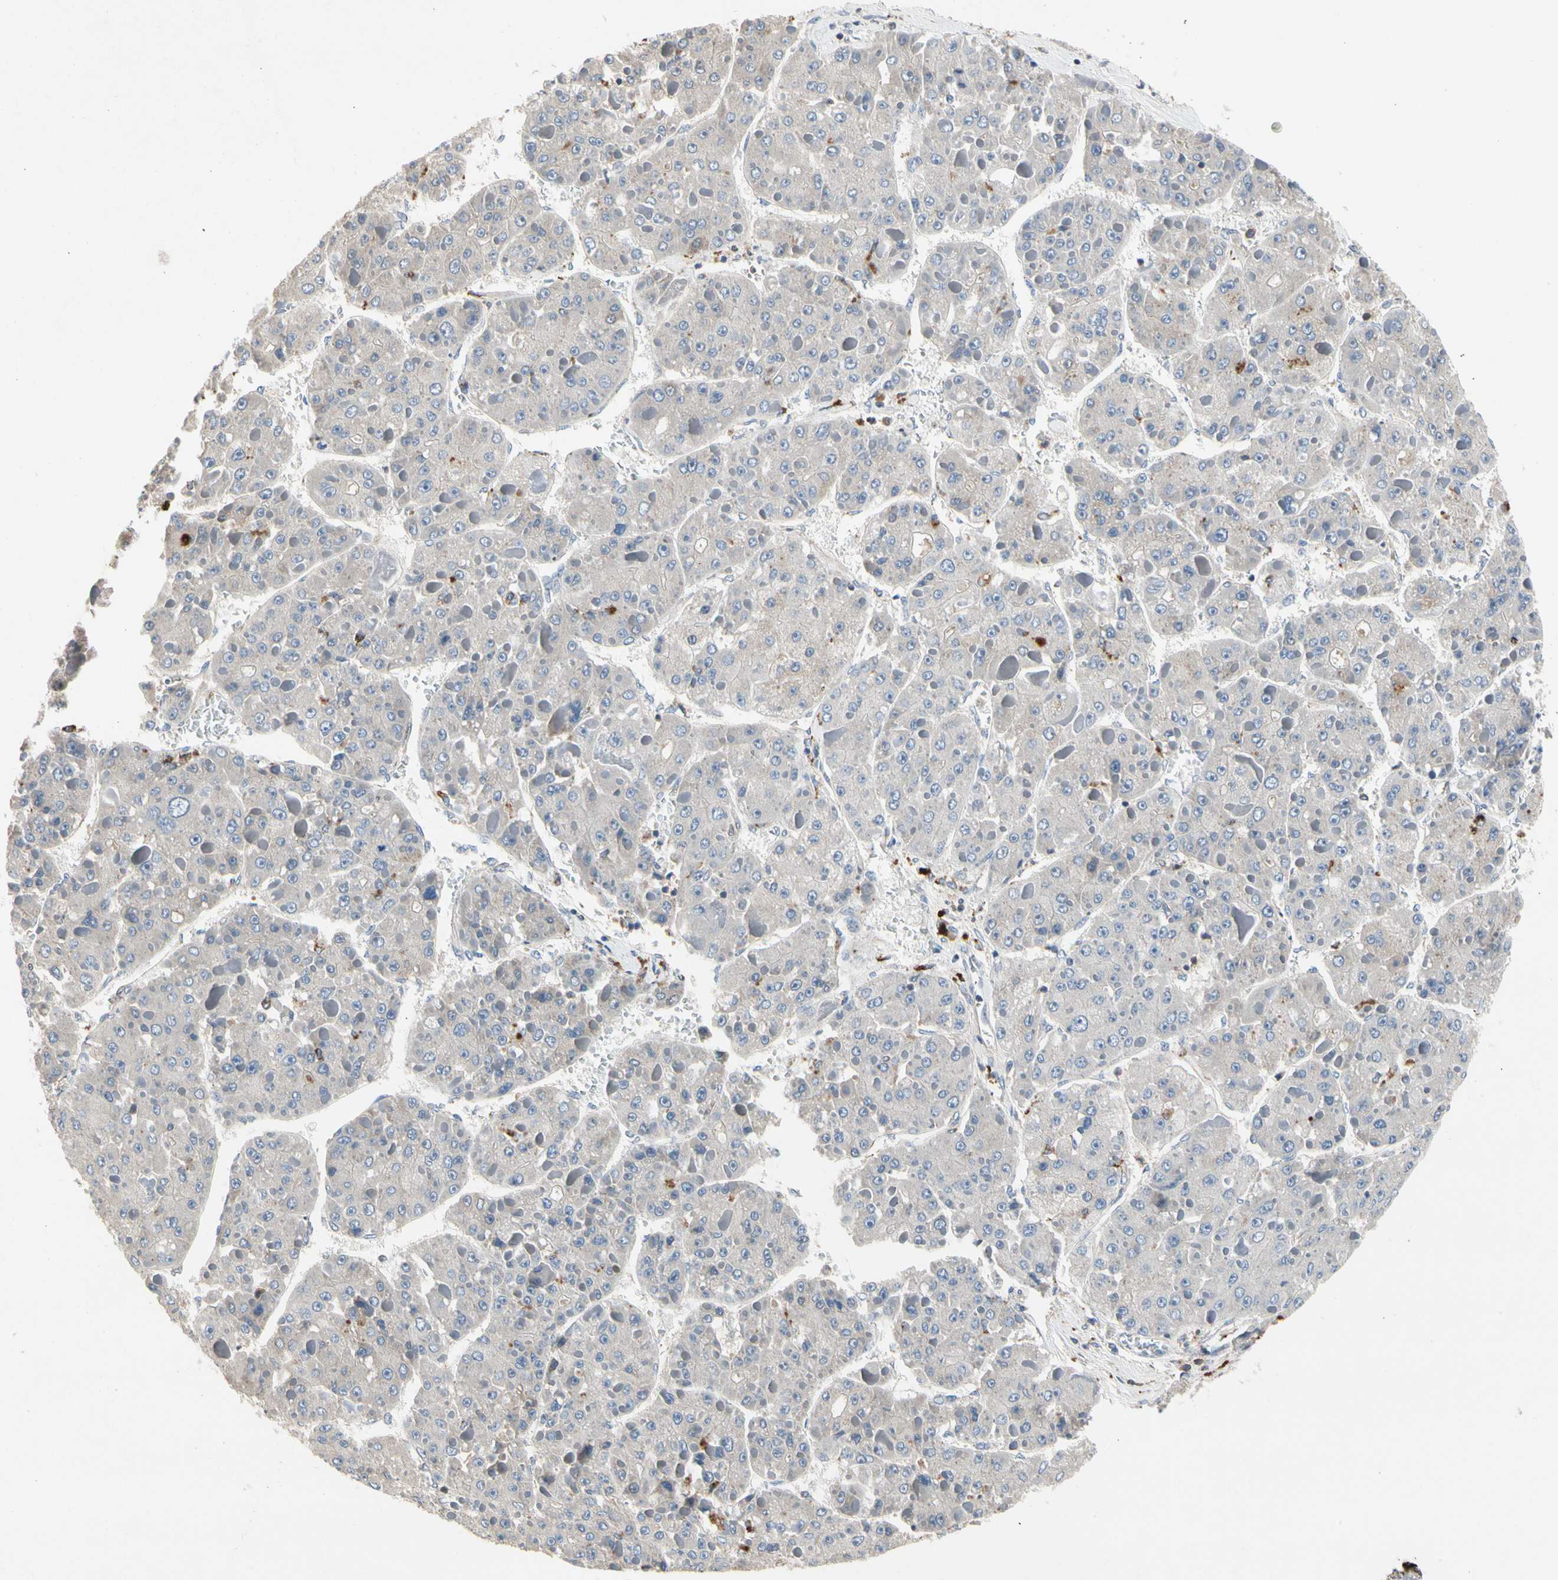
{"staining": {"intensity": "negative", "quantity": "none", "location": "none"}, "tissue": "liver cancer", "cell_type": "Tumor cells", "image_type": "cancer", "snomed": [{"axis": "morphology", "description": "Carcinoma, Hepatocellular, NOS"}, {"axis": "topography", "description": "Liver"}], "caption": "There is no significant positivity in tumor cells of liver hepatocellular carcinoma.", "gene": "CRTAC1", "patient": {"sex": "female", "age": 73}}